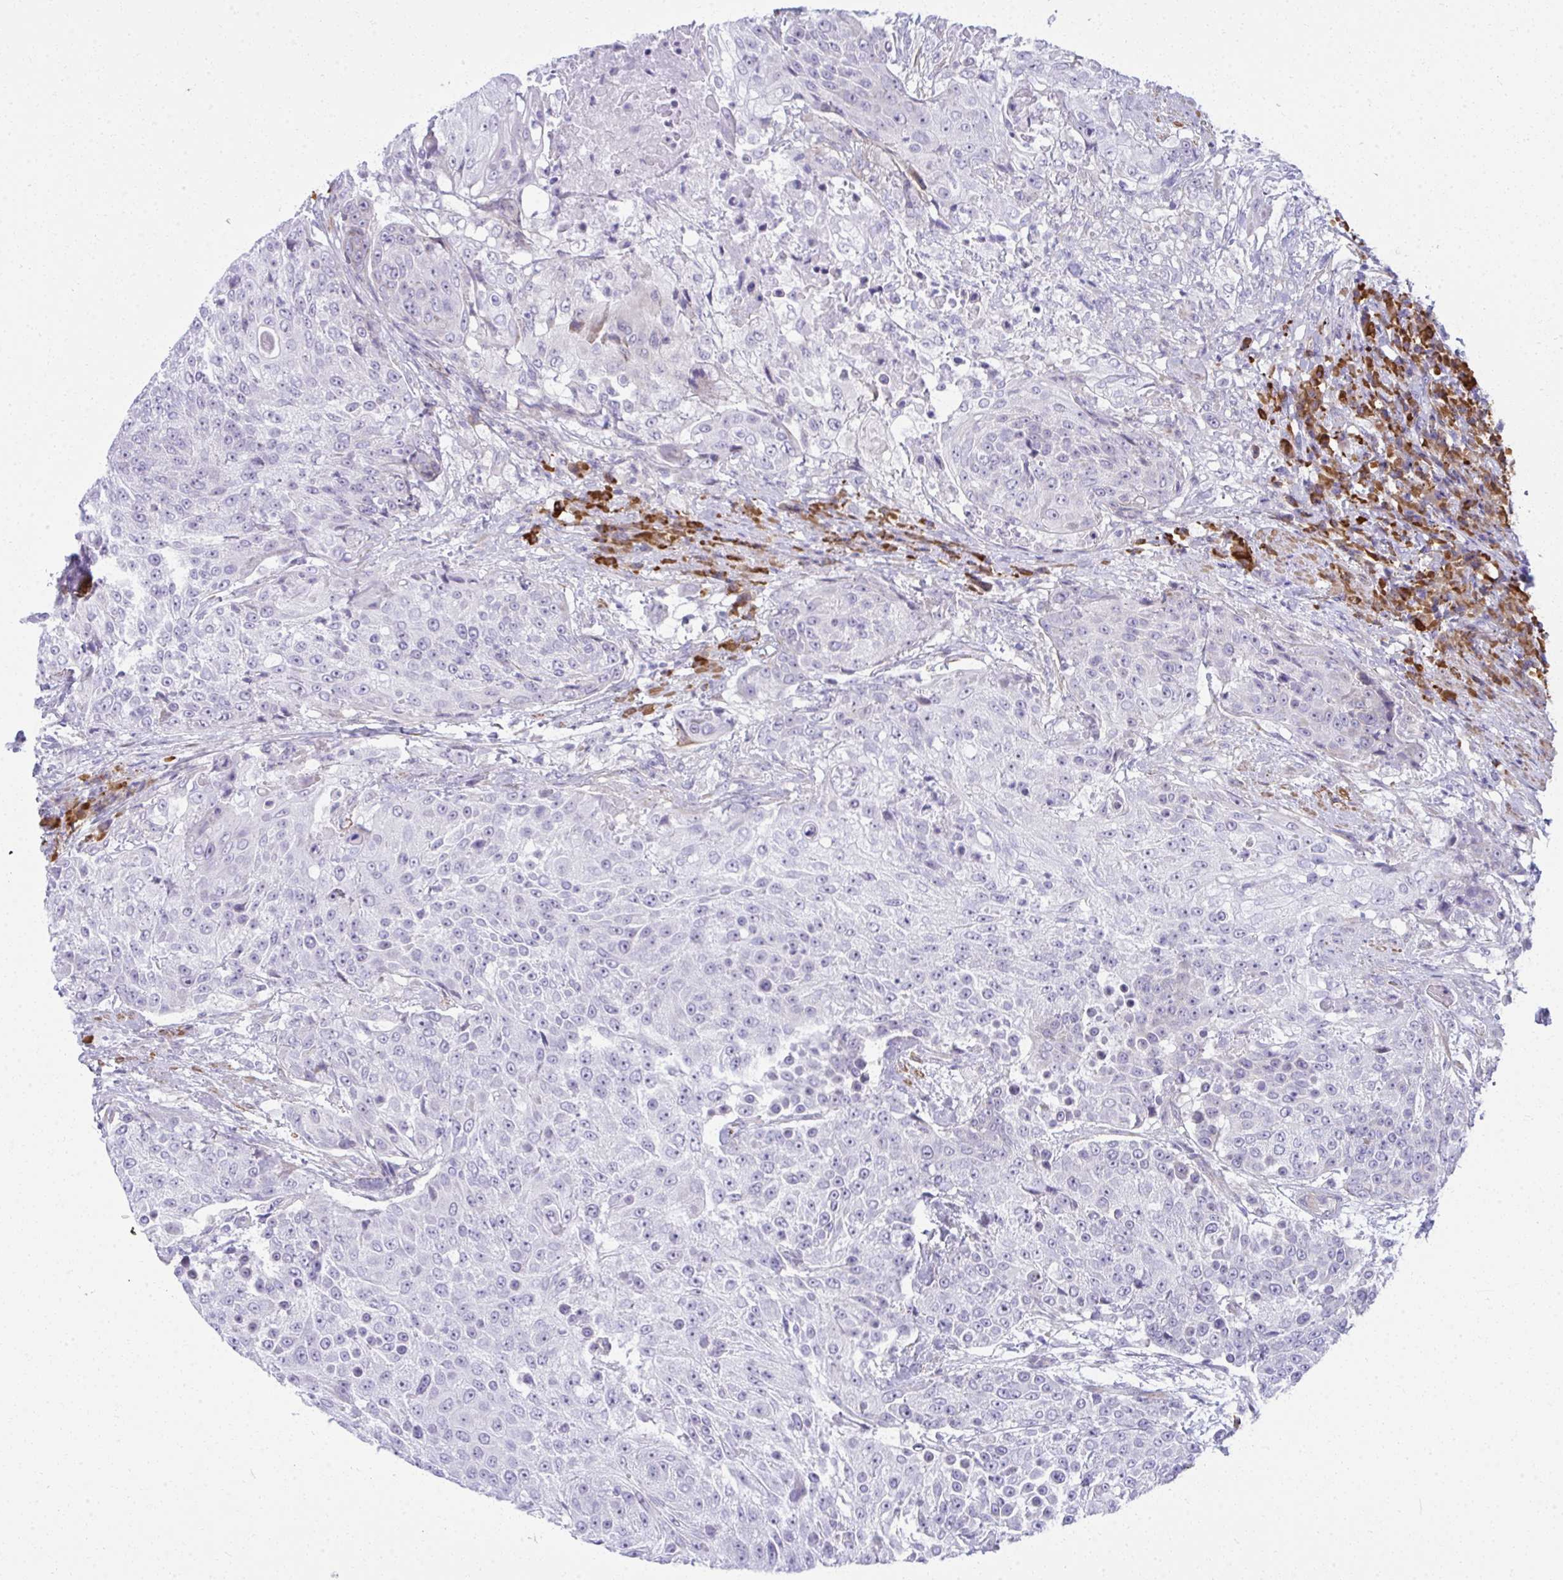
{"staining": {"intensity": "negative", "quantity": "none", "location": "none"}, "tissue": "urothelial cancer", "cell_type": "Tumor cells", "image_type": "cancer", "snomed": [{"axis": "morphology", "description": "Urothelial carcinoma, High grade"}, {"axis": "topography", "description": "Urinary bladder"}], "caption": "Human urothelial cancer stained for a protein using immunohistochemistry shows no expression in tumor cells.", "gene": "PUS7L", "patient": {"sex": "female", "age": 63}}